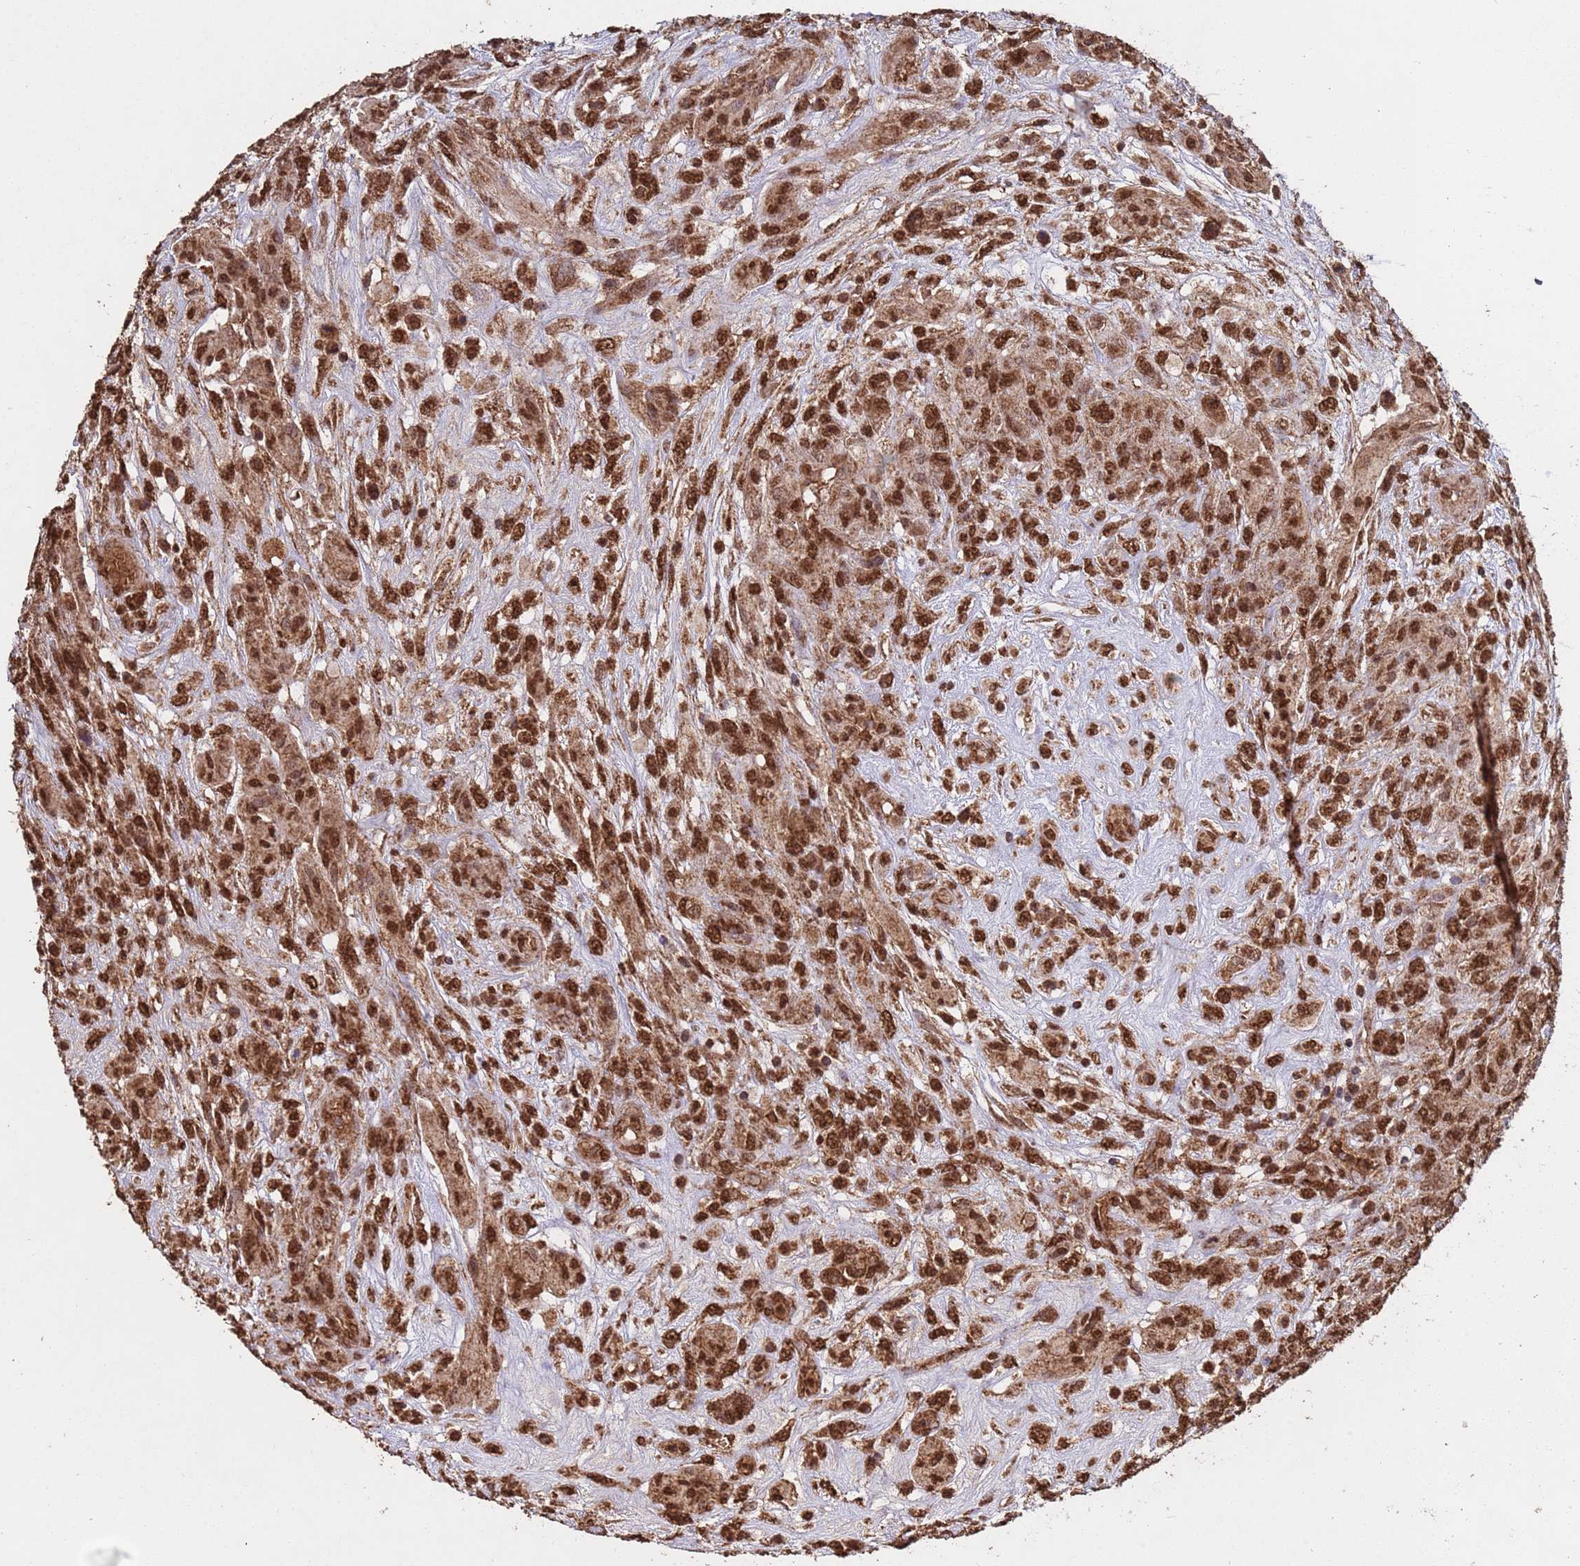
{"staining": {"intensity": "strong", "quantity": ">75%", "location": "nuclear"}, "tissue": "glioma", "cell_type": "Tumor cells", "image_type": "cancer", "snomed": [{"axis": "morphology", "description": "Glioma, malignant, High grade"}, {"axis": "topography", "description": "Brain"}], "caption": "There is high levels of strong nuclear expression in tumor cells of glioma, as demonstrated by immunohistochemical staining (brown color).", "gene": "HDAC10", "patient": {"sex": "male", "age": 61}}